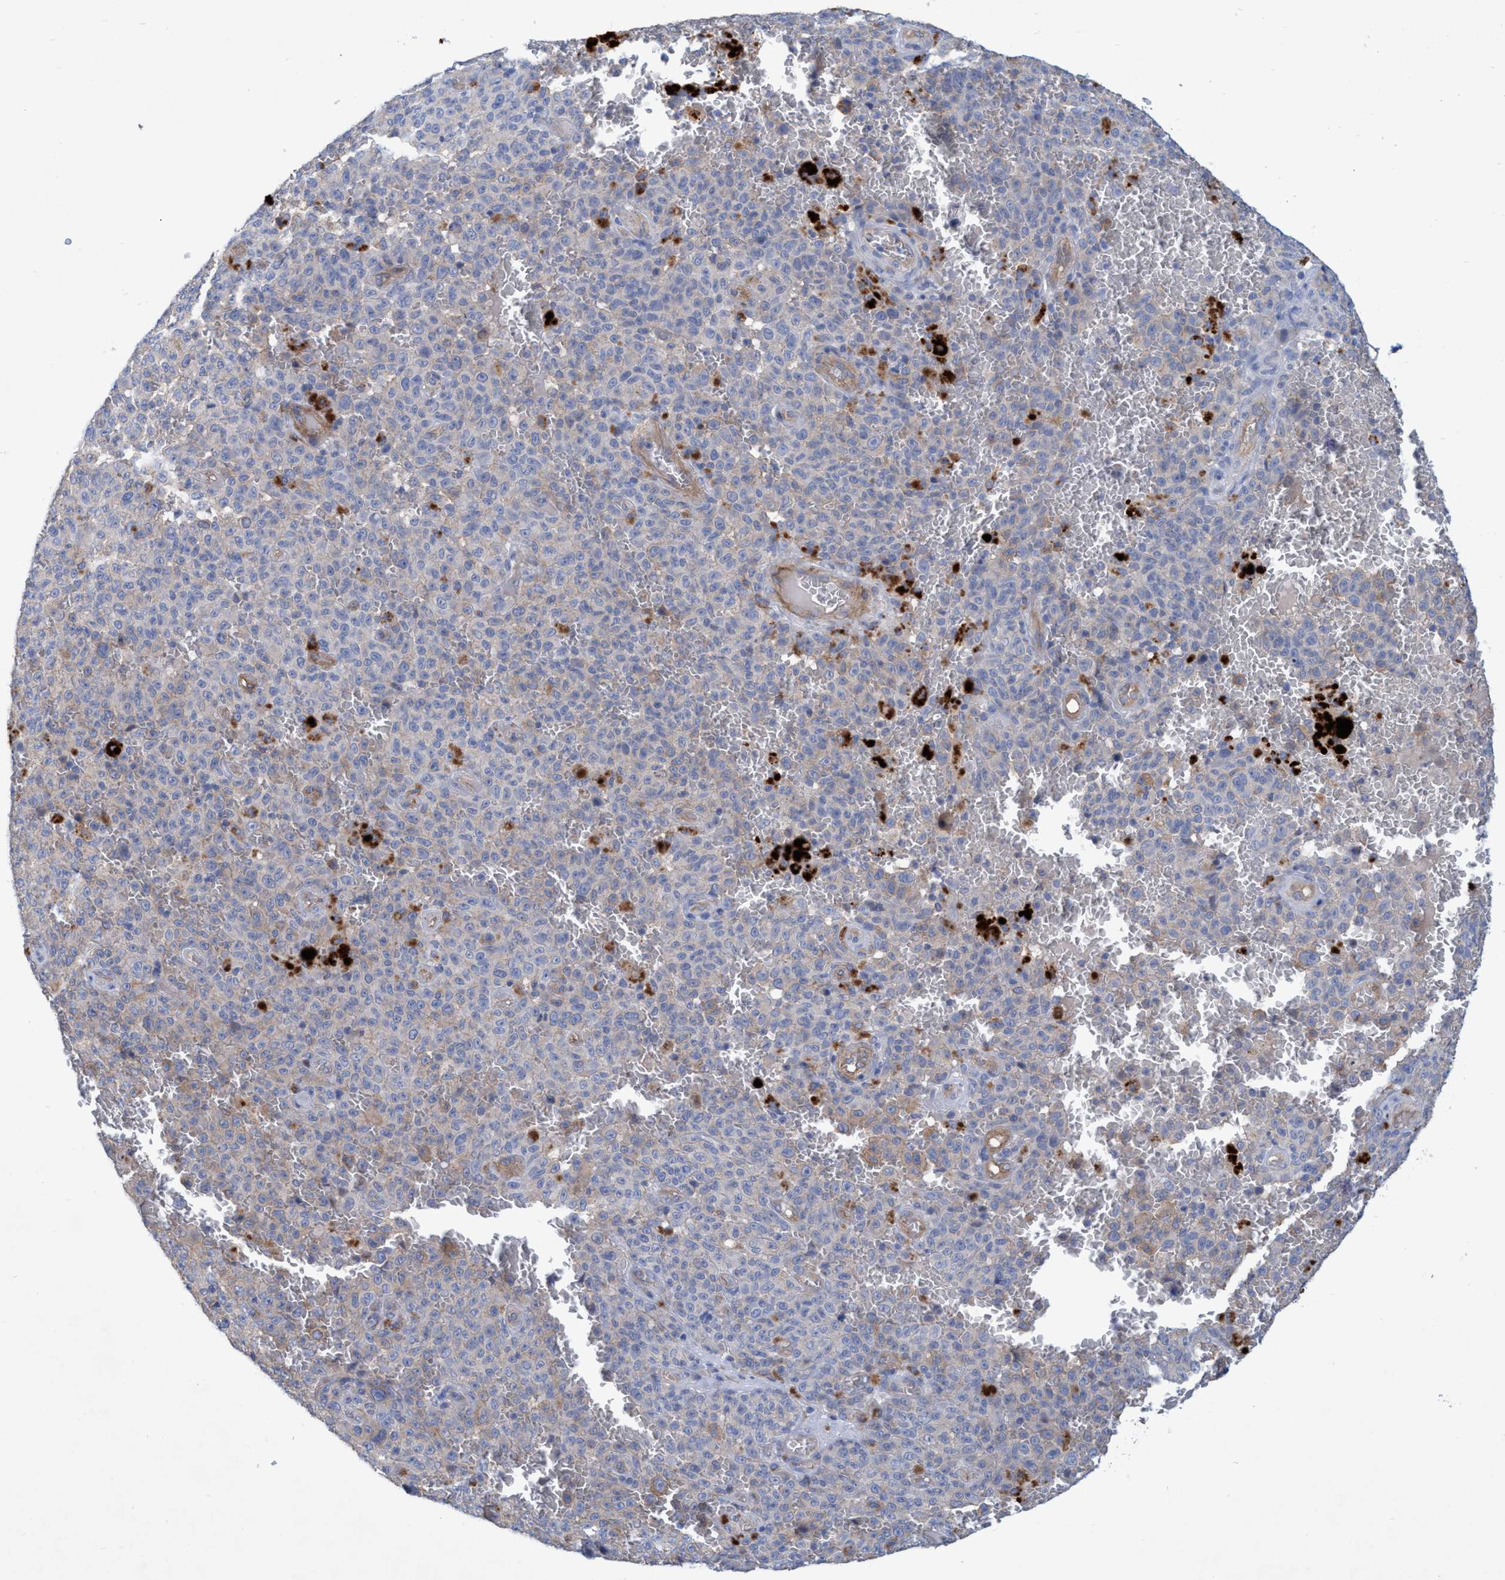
{"staining": {"intensity": "negative", "quantity": "none", "location": "none"}, "tissue": "melanoma", "cell_type": "Tumor cells", "image_type": "cancer", "snomed": [{"axis": "morphology", "description": "Malignant melanoma, NOS"}, {"axis": "topography", "description": "Skin"}], "caption": "Photomicrograph shows no significant protein staining in tumor cells of malignant melanoma. The staining is performed using DAB brown chromogen with nuclei counter-stained in using hematoxylin.", "gene": "GULP1", "patient": {"sex": "female", "age": 82}}